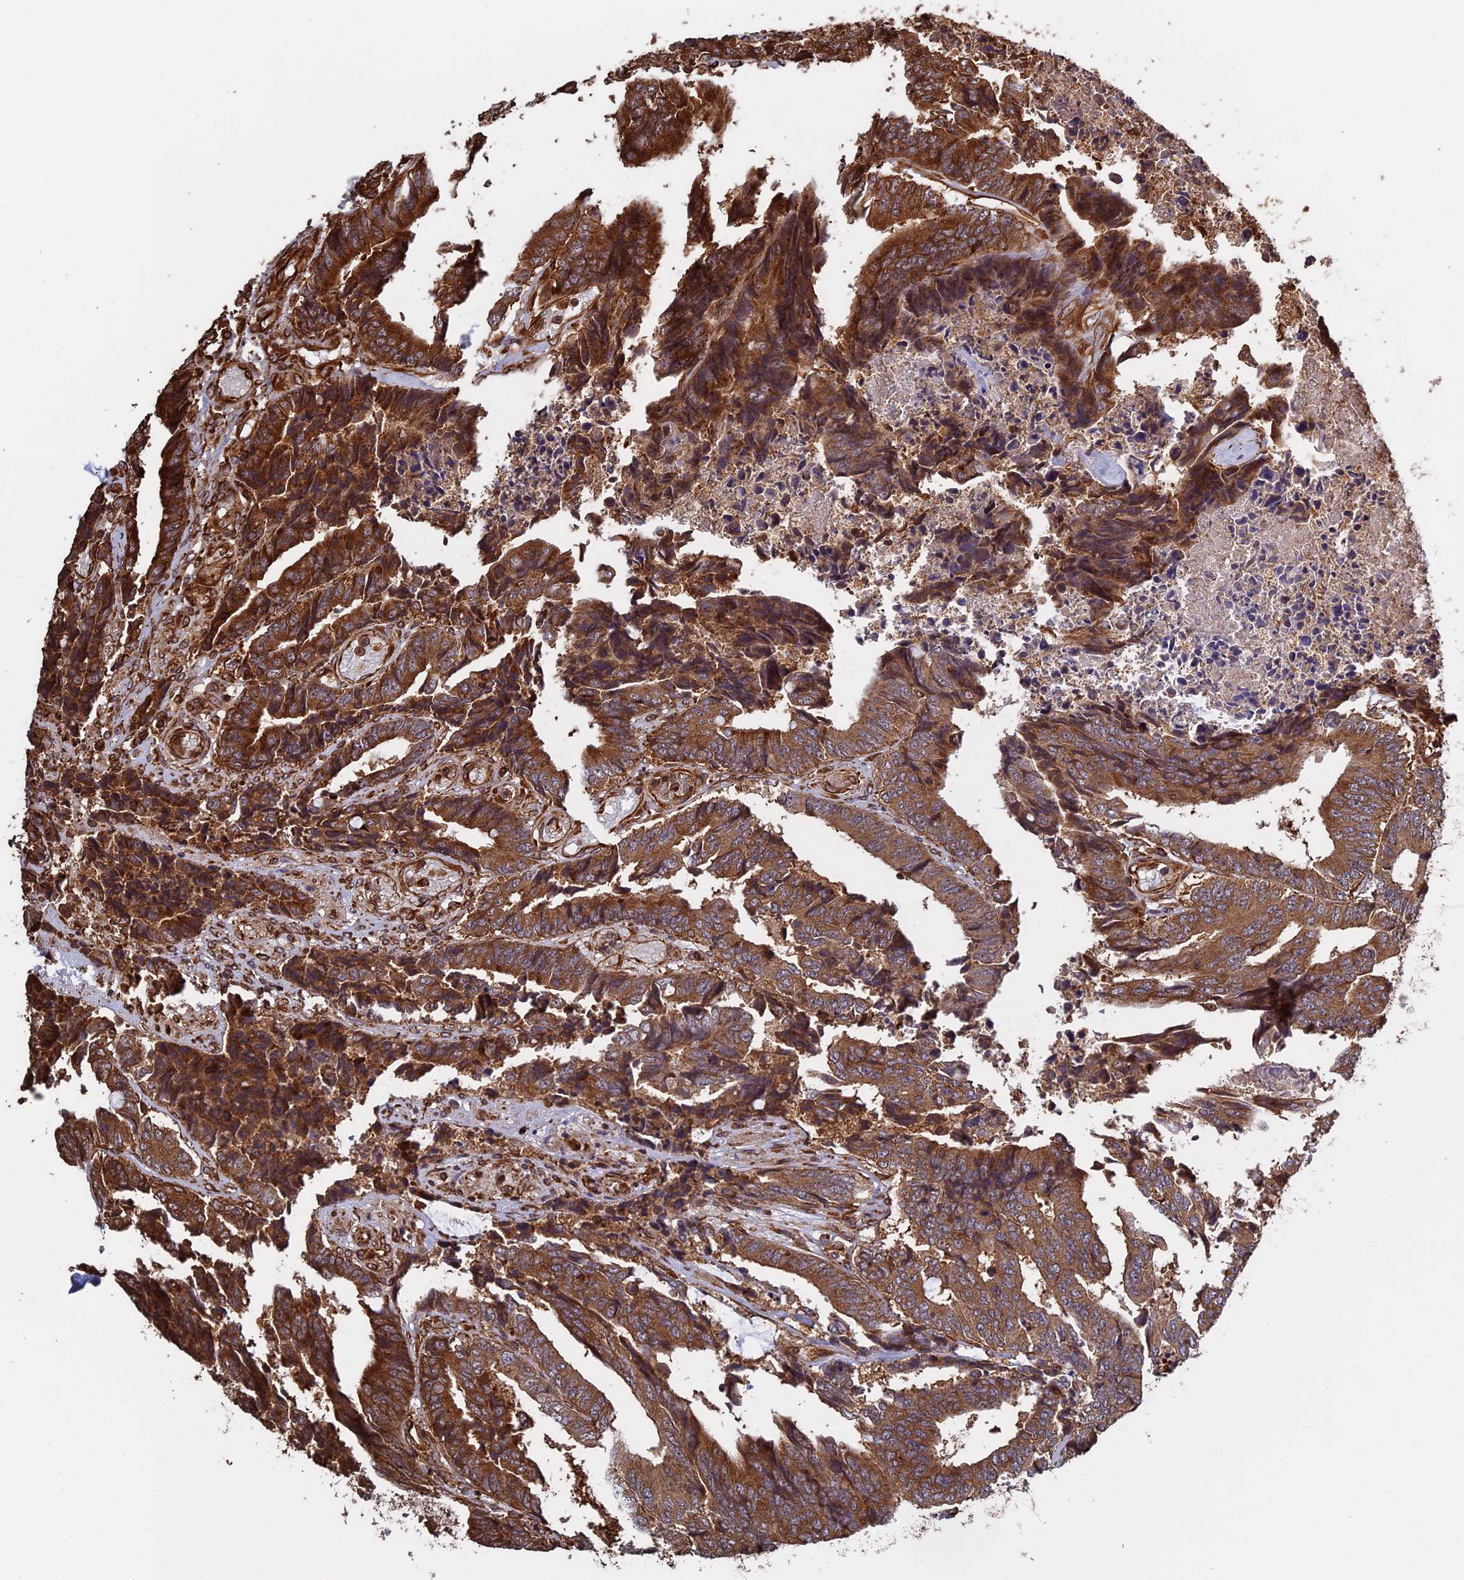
{"staining": {"intensity": "strong", "quantity": ">75%", "location": "cytoplasmic/membranous"}, "tissue": "colorectal cancer", "cell_type": "Tumor cells", "image_type": "cancer", "snomed": [{"axis": "morphology", "description": "Adenocarcinoma, NOS"}, {"axis": "topography", "description": "Rectum"}], "caption": "Colorectal adenocarcinoma was stained to show a protein in brown. There is high levels of strong cytoplasmic/membranous expression in about >75% of tumor cells.", "gene": "CCDC124", "patient": {"sex": "male", "age": 84}}